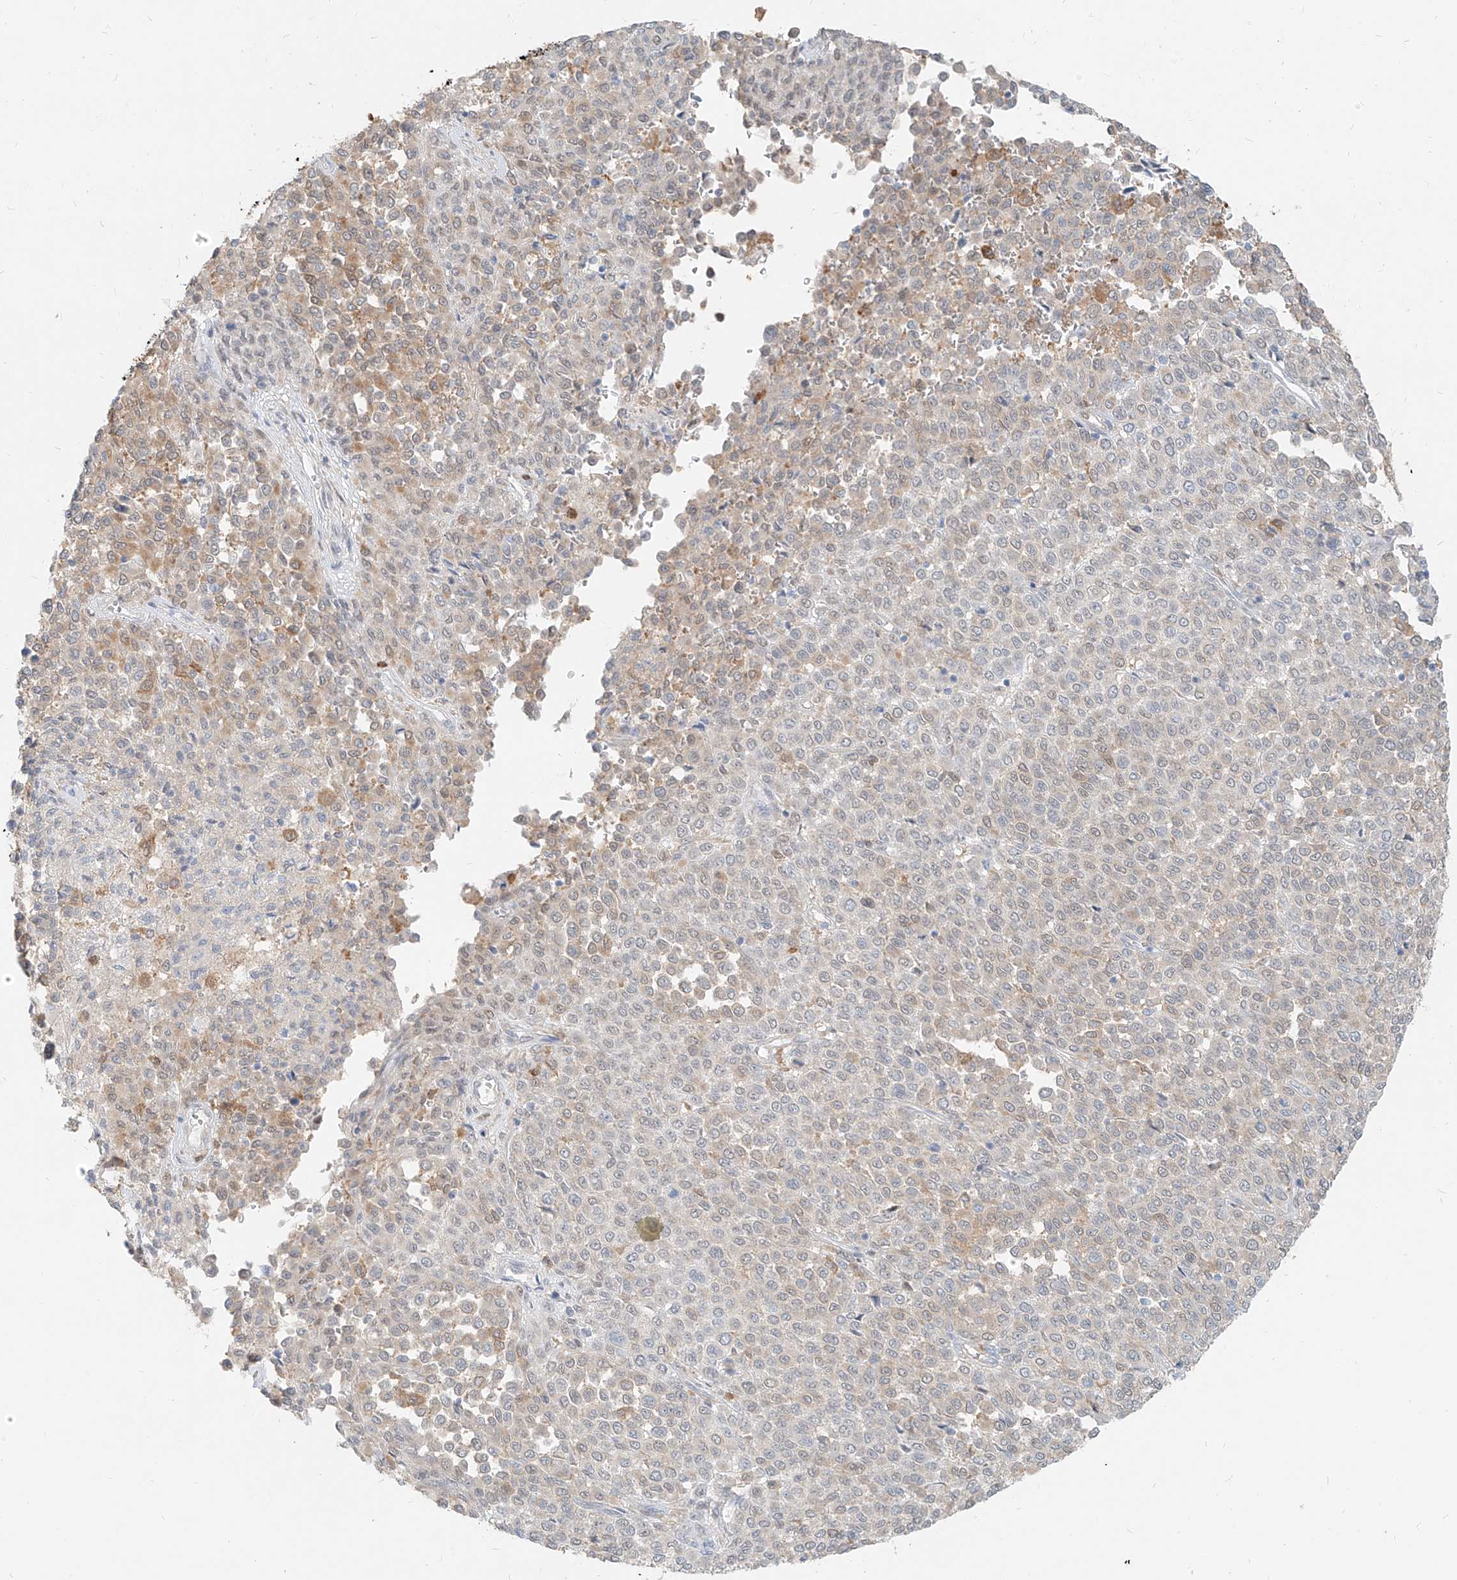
{"staining": {"intensity": "weak", "quantity": "<25%", "location": "cytoplasmic/membranous"}, "tissue": "melanoma", "cell_type": "Tumor cells", "image_type": "cancer", "snomed": [{"axis": "morphology", "description": "Malignant melanoma, Metastatic site"}, {"axis": "topography", "description": "Pancreas"}], "caption": "Protein analysis of melanoma shows no significant expression in tumor cells.", "gene": "PGD", "patient": {"sex": "female", "age": 30}}